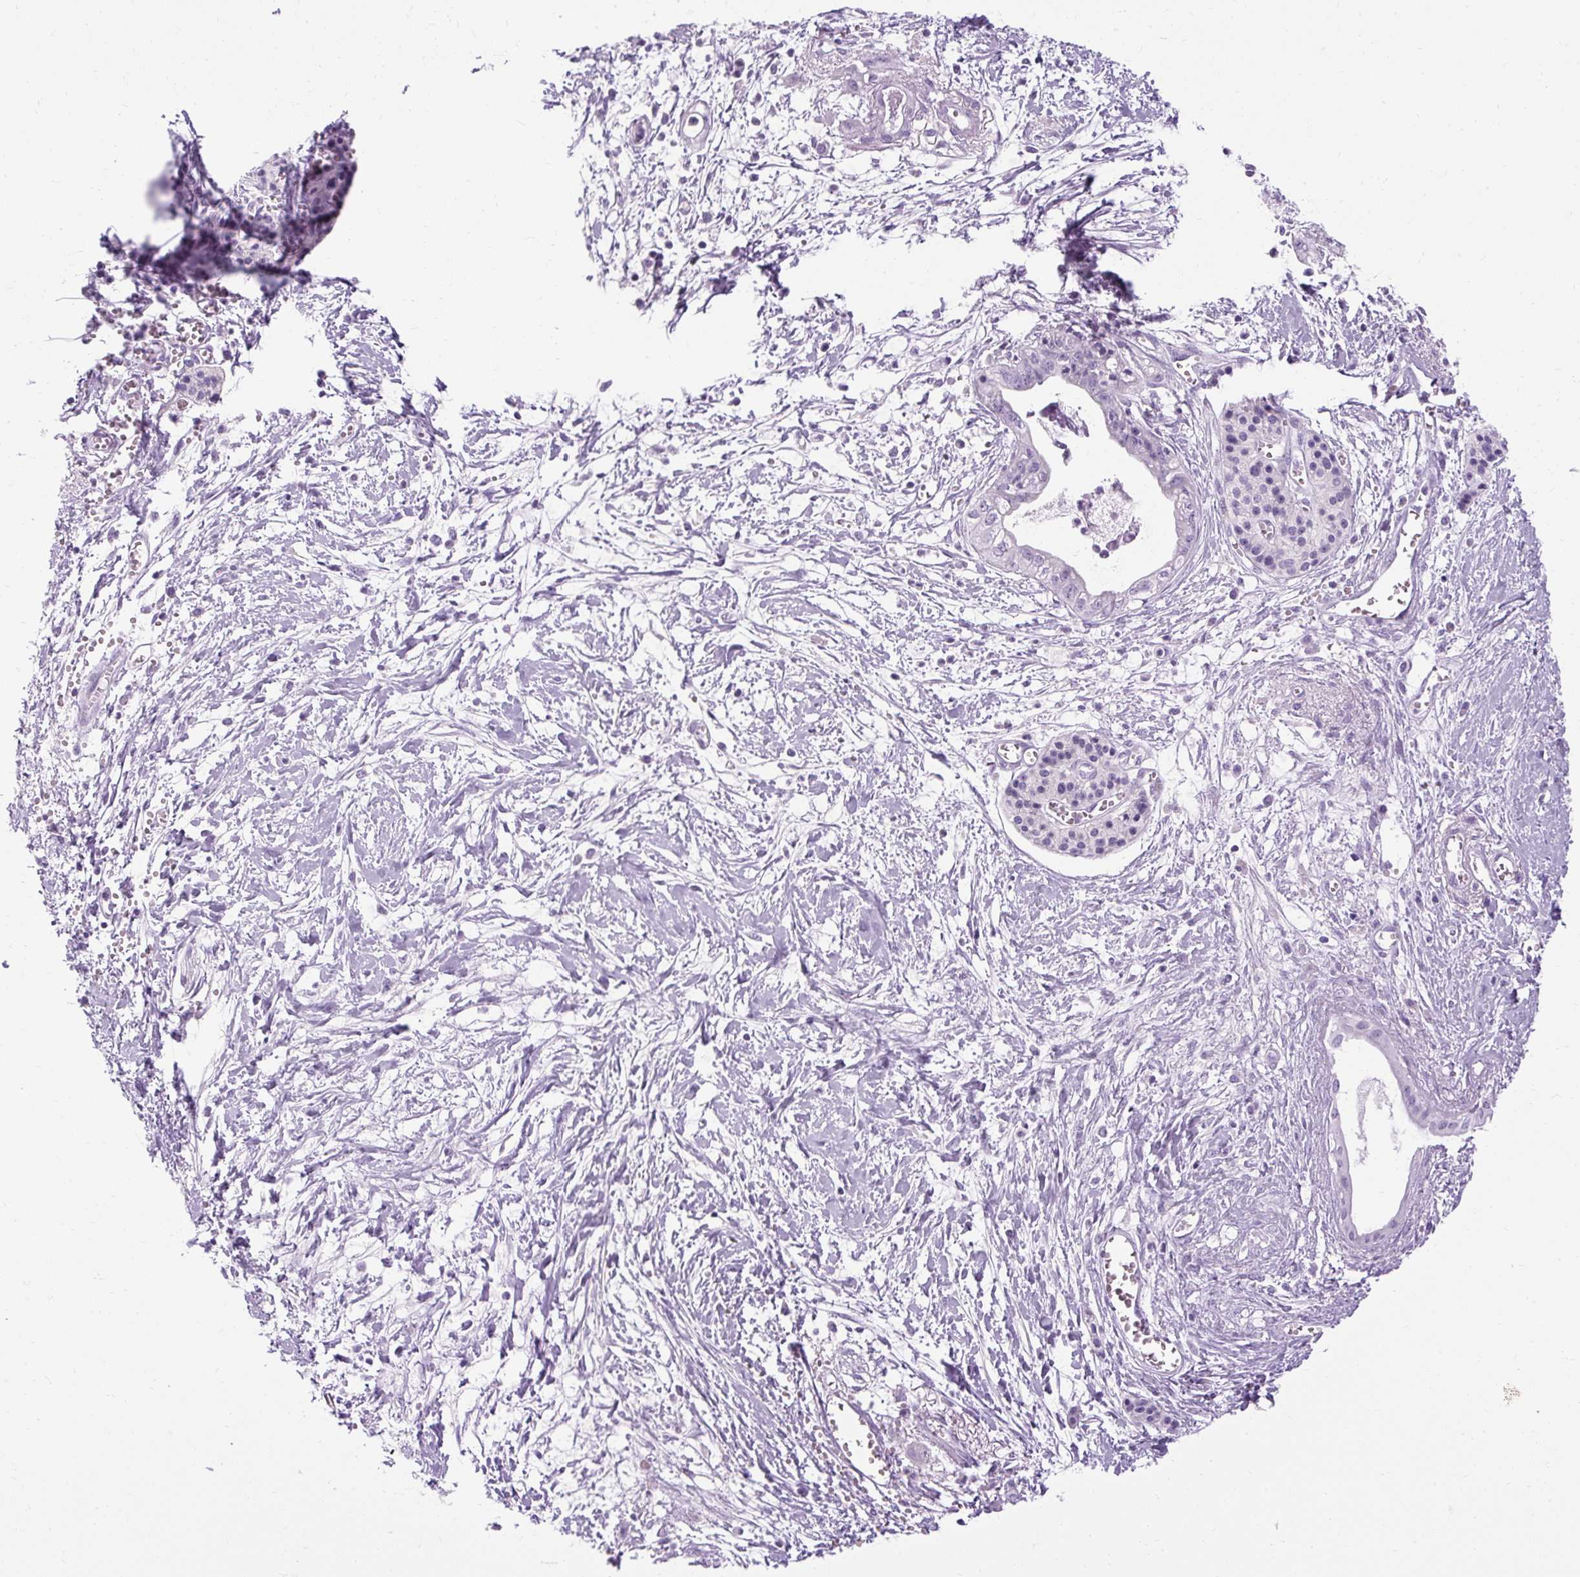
{"staining": {"intensity": "negative", "quantity": "none", "location": "none"}, "tissue": "pancreatic cancer", "cell_type": "Tumor cells", "image_type": "cancer", "snomed": [{"axis": "morphology", "description": "Adenocarcinoma, NOS"}, {"axis": "topography", "description": "Pancreas"}], "caption": "DAB immunohistochemical staining of human pancreatic adenocarcinoma exhibits no significant positivity in tumor cells.", "gene": "B3GNT4", "patient": {"sex": "male", "age": 71}}